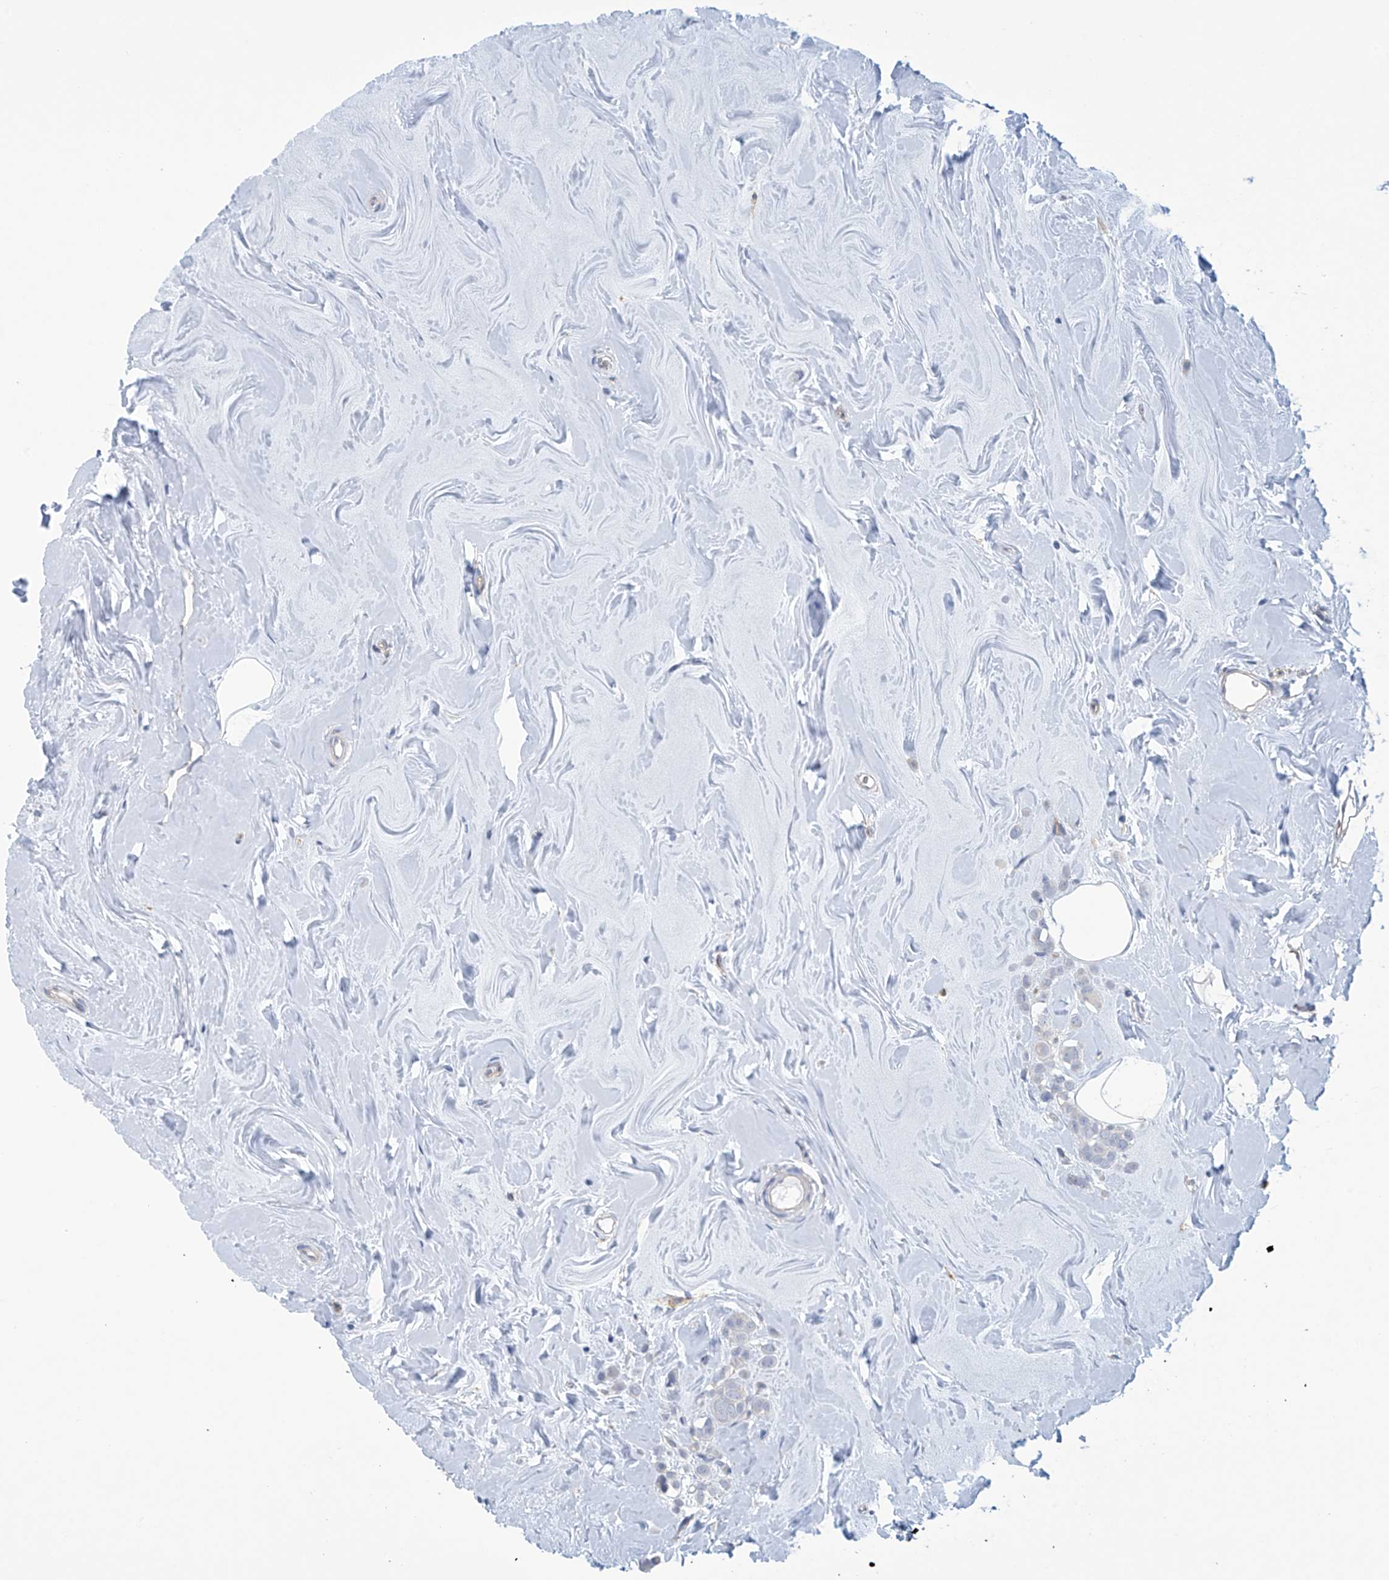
{"staining": {"intensity": "negative", "quantity": "none", "location": "none"}, "tissue": "breast cancer", "cell_type": "Tumor cells", "image_type": "cancer", "snomed": [{"axis": "morphology", "description": "Lobular carcinoma"}, {"axis": "topography", "description": "Breast"}], "caption": "This is an IHC micrograph of breast cancer. There is no expression in tumor cells.", "gene": "ABHD13", "patient": {"sex": "female", "age": 47}}